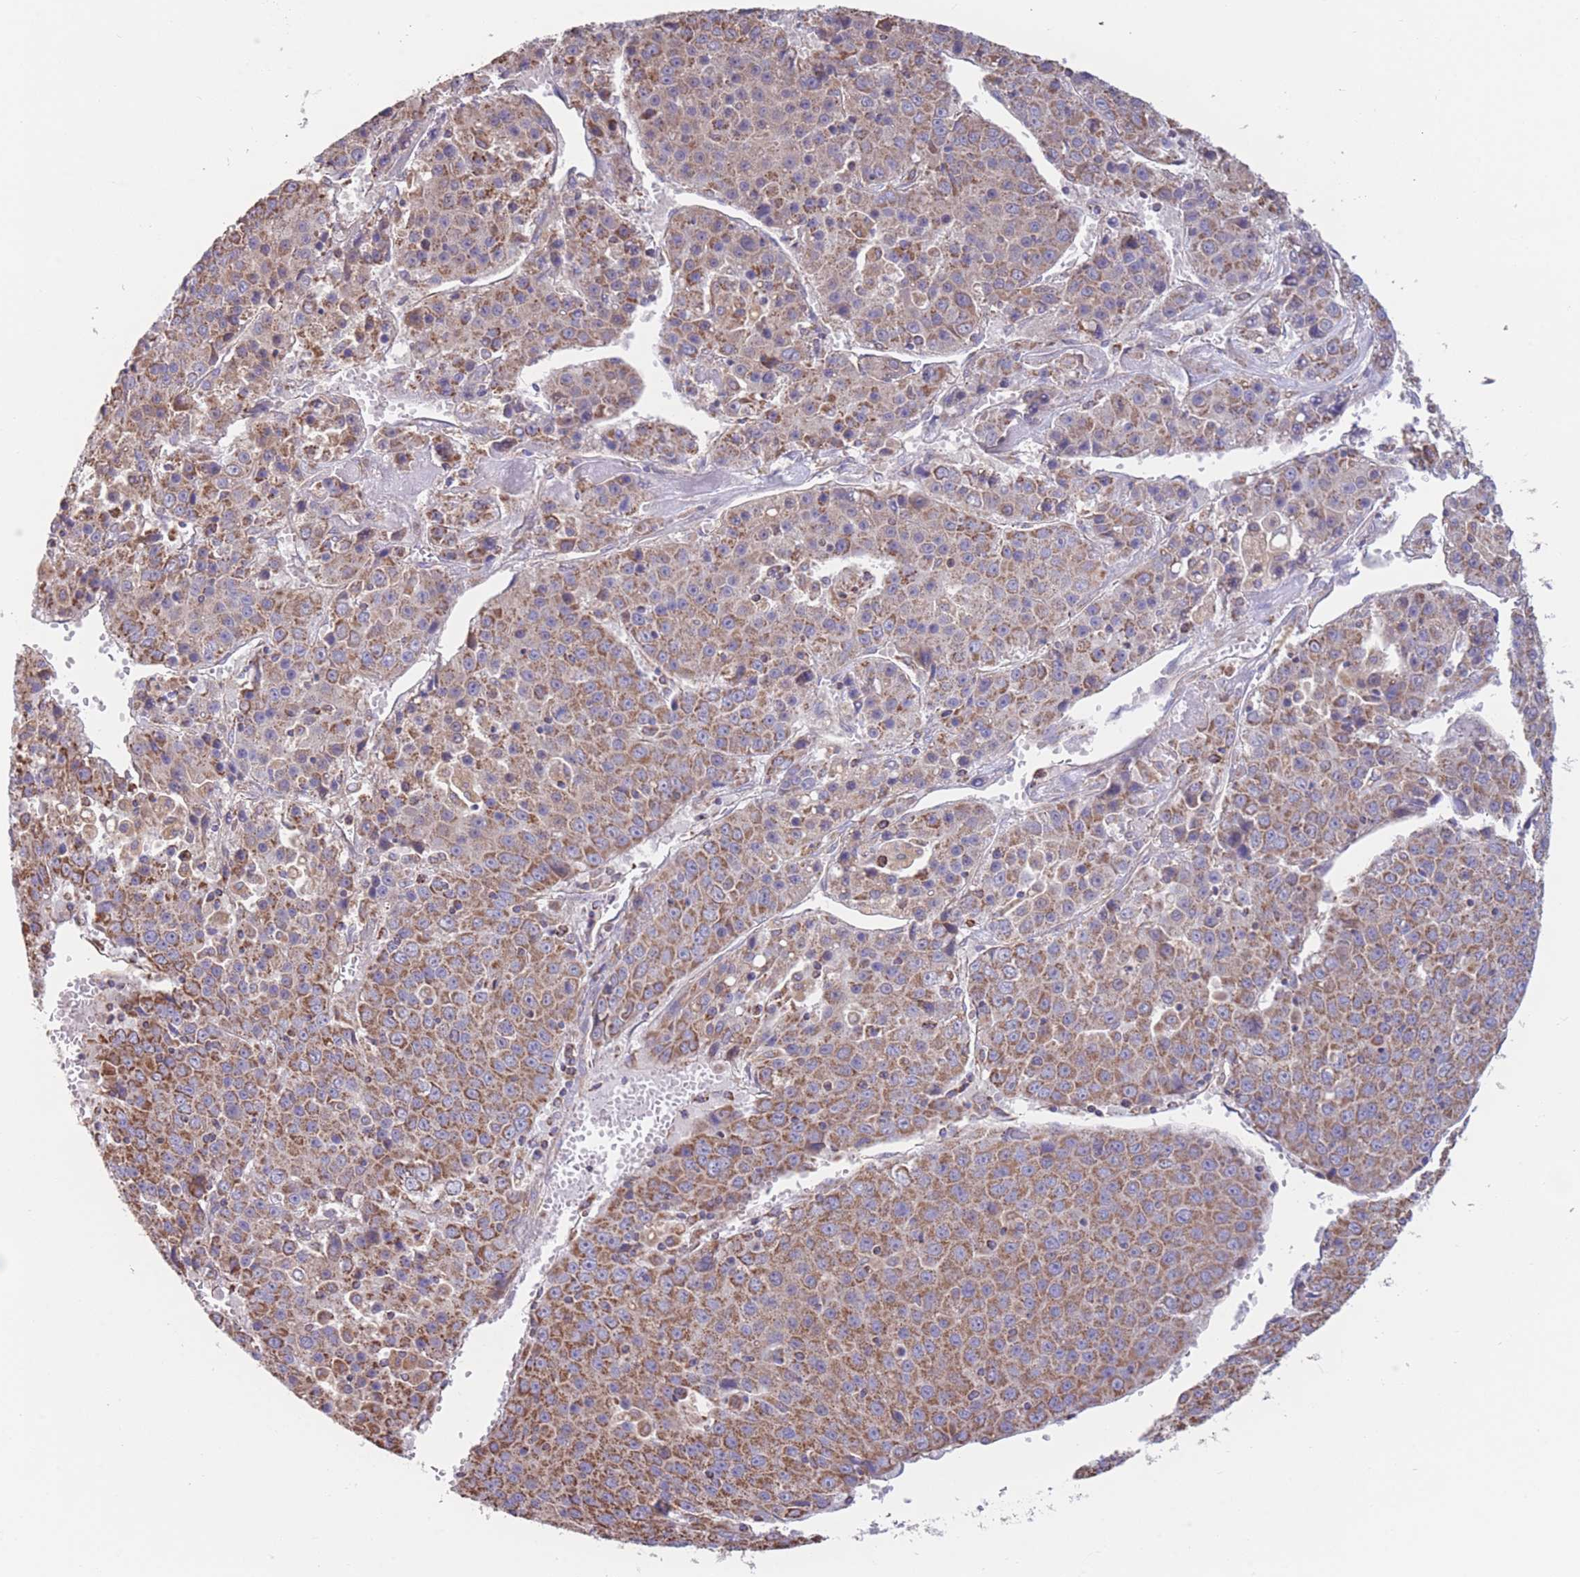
{"staining": {"intensity": "moderate", "quantity": ">75%", "location": "cytoplasmic/membranous"}, "tissue": "liver cancer", "cell_type": "Tumor cells", "image_type": "cancer", "snomed": [{"axis": "morphology", "description": "Carcinoma, Hepatocellular, NOS"}, {"axis": "topography", "description": "Liver"}], "caption": "Protein staining of liver cancer (hepatocellular carcinoma) tissue reveals moderate cytoplasmic/membranous staining in about >75% of tumor cells.", "gene": "FKBP8", "patient": {"sex": "female", "age": 53}}